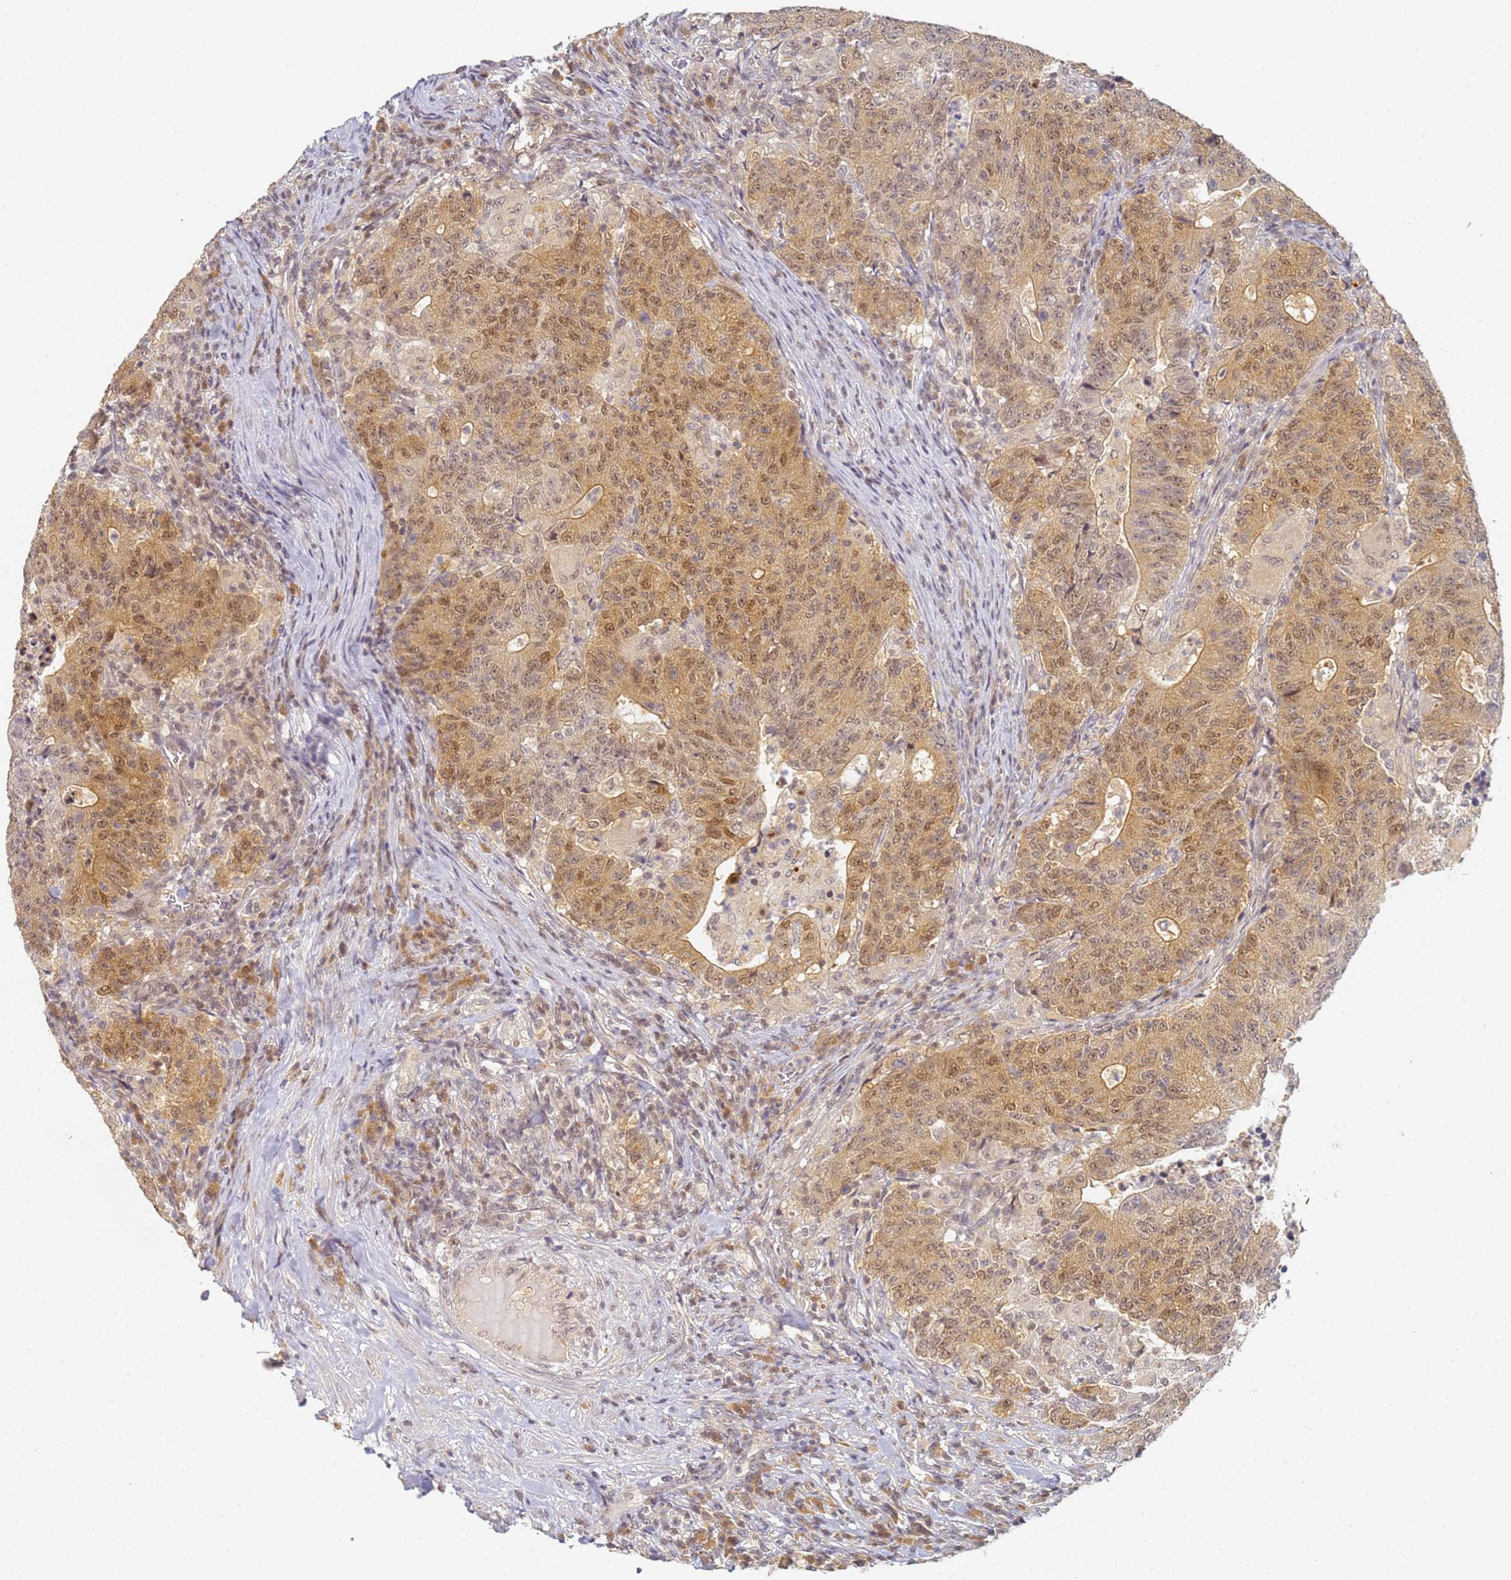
{"staining": {"intensity": "moderate", "quantity": ">75%", "location": "cytoplasmic/membranous,nuclear"}, "tissue": "colorectal cancer", "cell_type": "Tumor cells", "image_type": "cancer", "snomed": [{"axis": "morphology", "description": "Adenocarcinoma, NOS"}, {"axis": "topography", "description": "Colon"}], "caption": "Protein analysis of colorectal cancer tissue demonstrates moderate cytoplasmic/membranous and nuclear expression in approximately >75% of tumor cells. (DAB IHC, brown staining for protein, blue staining for nuclei).", "gene": "HMCES", "patient": {"sex": "female", "age": 75}}